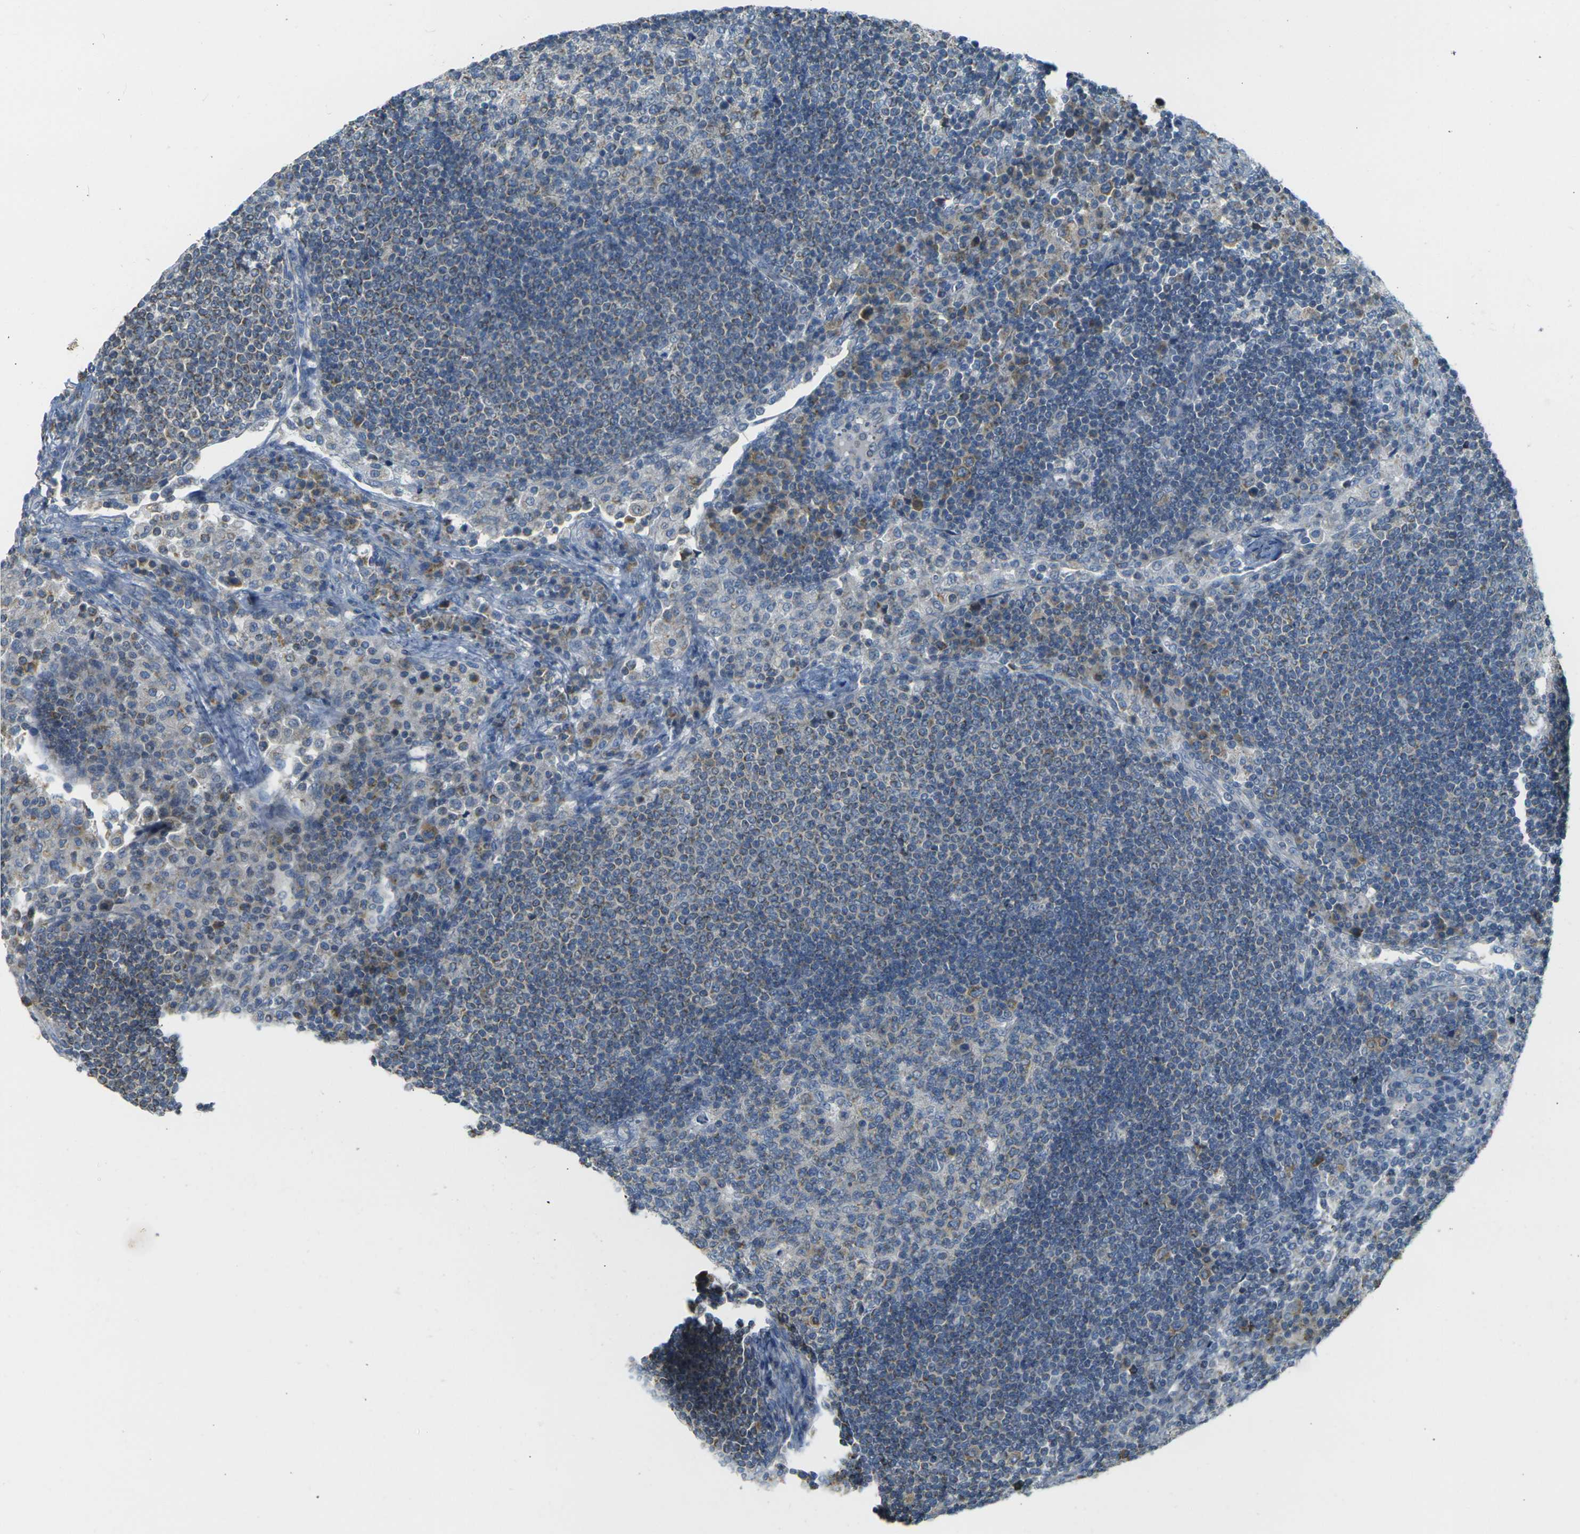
{"staining": {"intensity": "weak", "quantity": "25%-75%", "location": "cytoplasmic/membranous"}, "tissue": "lymph node", "cell_type": "Germinal center cells", "image_type": "normal", "snomed": [{"axis": "morphology", "description": "Normal tissue, NOS"}, {"axis": "topography", "description": "Lymph node"}], "caption": "Protein staining of unremarkable lymph node shows weak cytoplasmic/membranous expression in about 25%-75% of germinal center cells.", "gene": "PARD6B", "patient": {"sex": "female", "age": 53}}